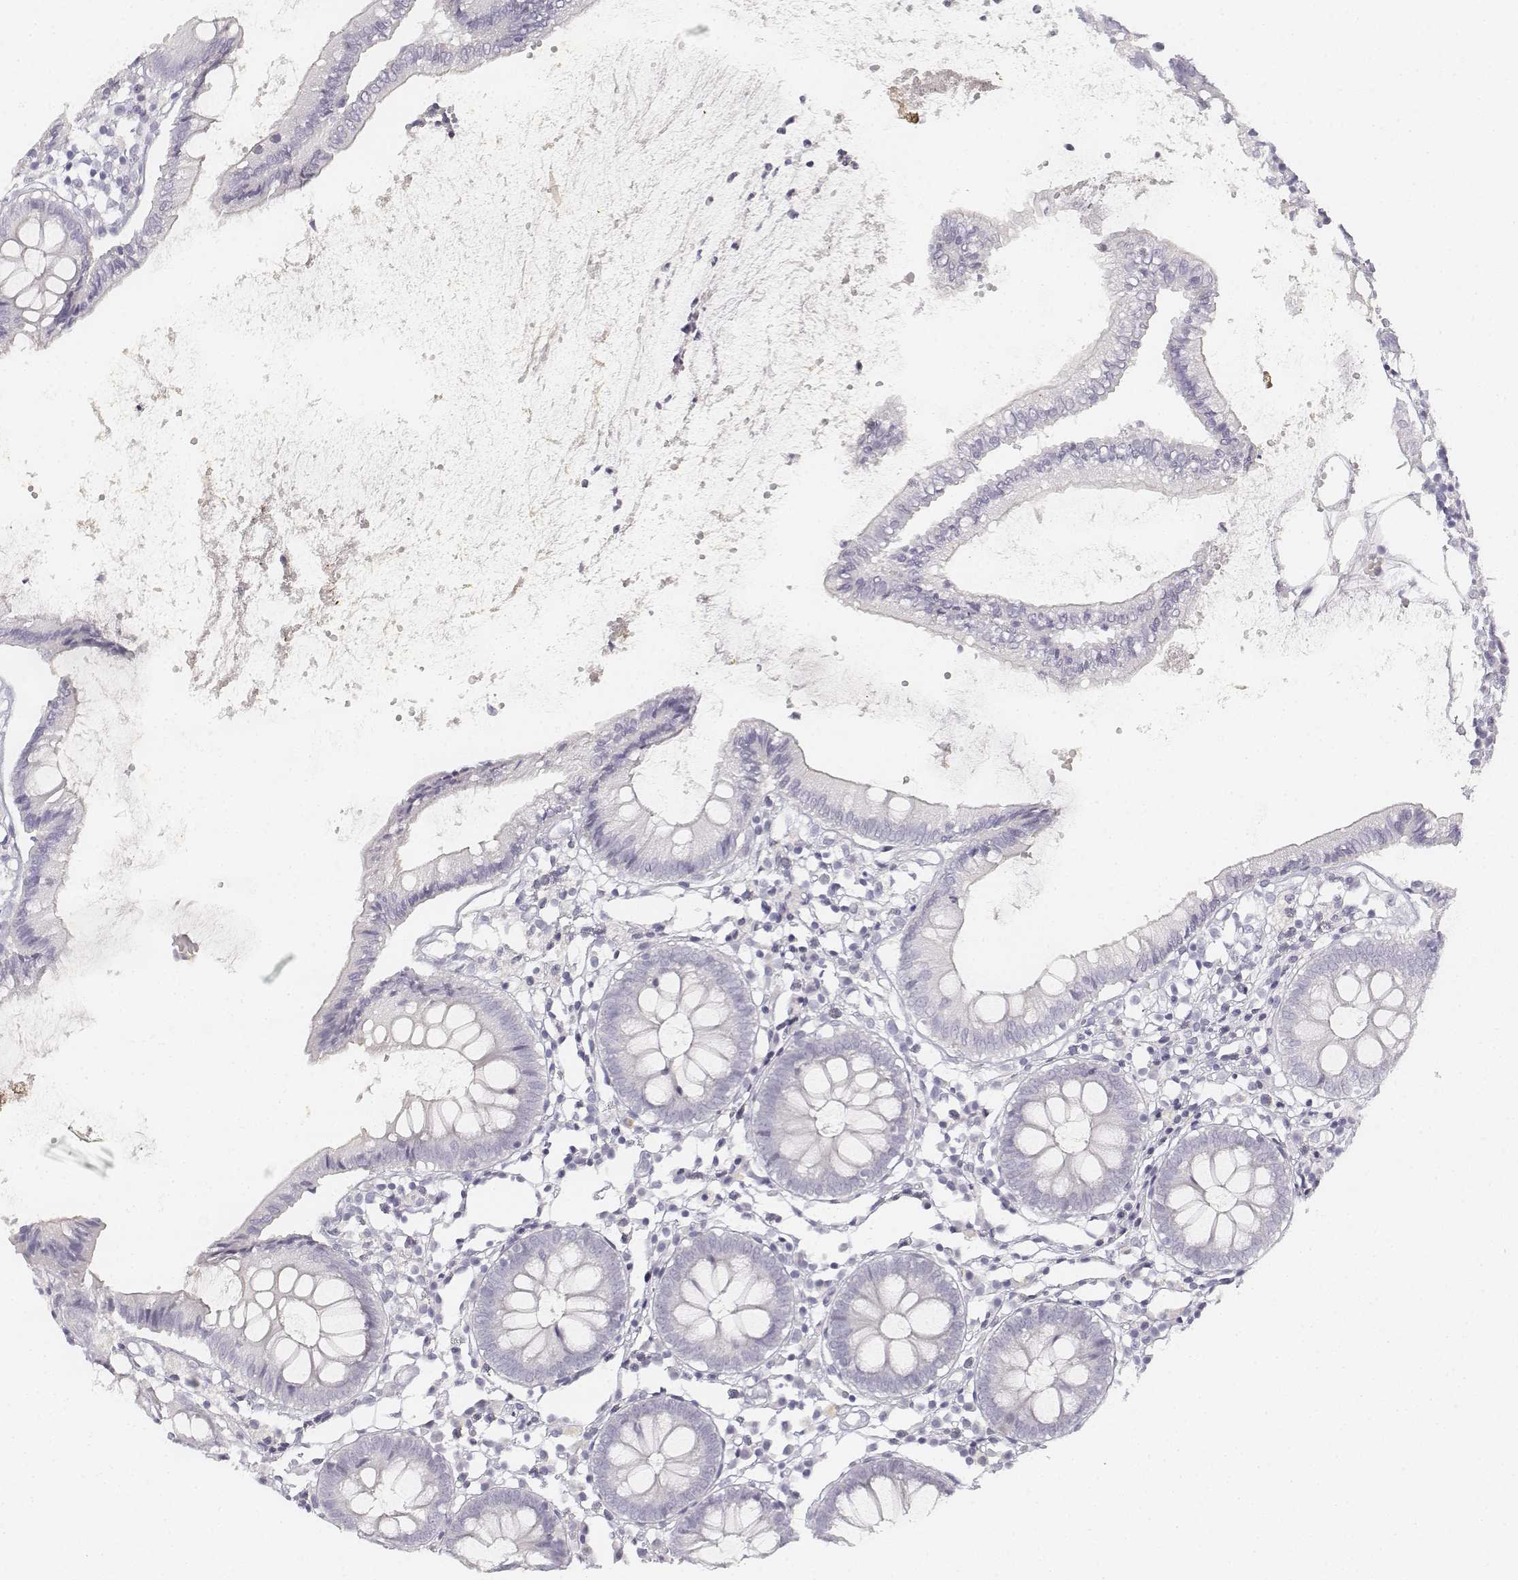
{"staining": {"intensity": "negative", "quantity": "none", "location": "none"}, "tissue": "colon", "cell_type": "Endothelial cells", "image_type": "normal", "snomed": [{"axis": "morphology", "description": "Normal tissue, NOS"}, {"axis": "morphology", "description": "Adenocarcinoma, NOS"}, {"axis": "topography", "description": "Colon"}], "caption": "The histopathology image displays no significant expression in endothelial cells of colon.", "gene": "KRT25", "patient": {"sex": "male", "age": 83}}